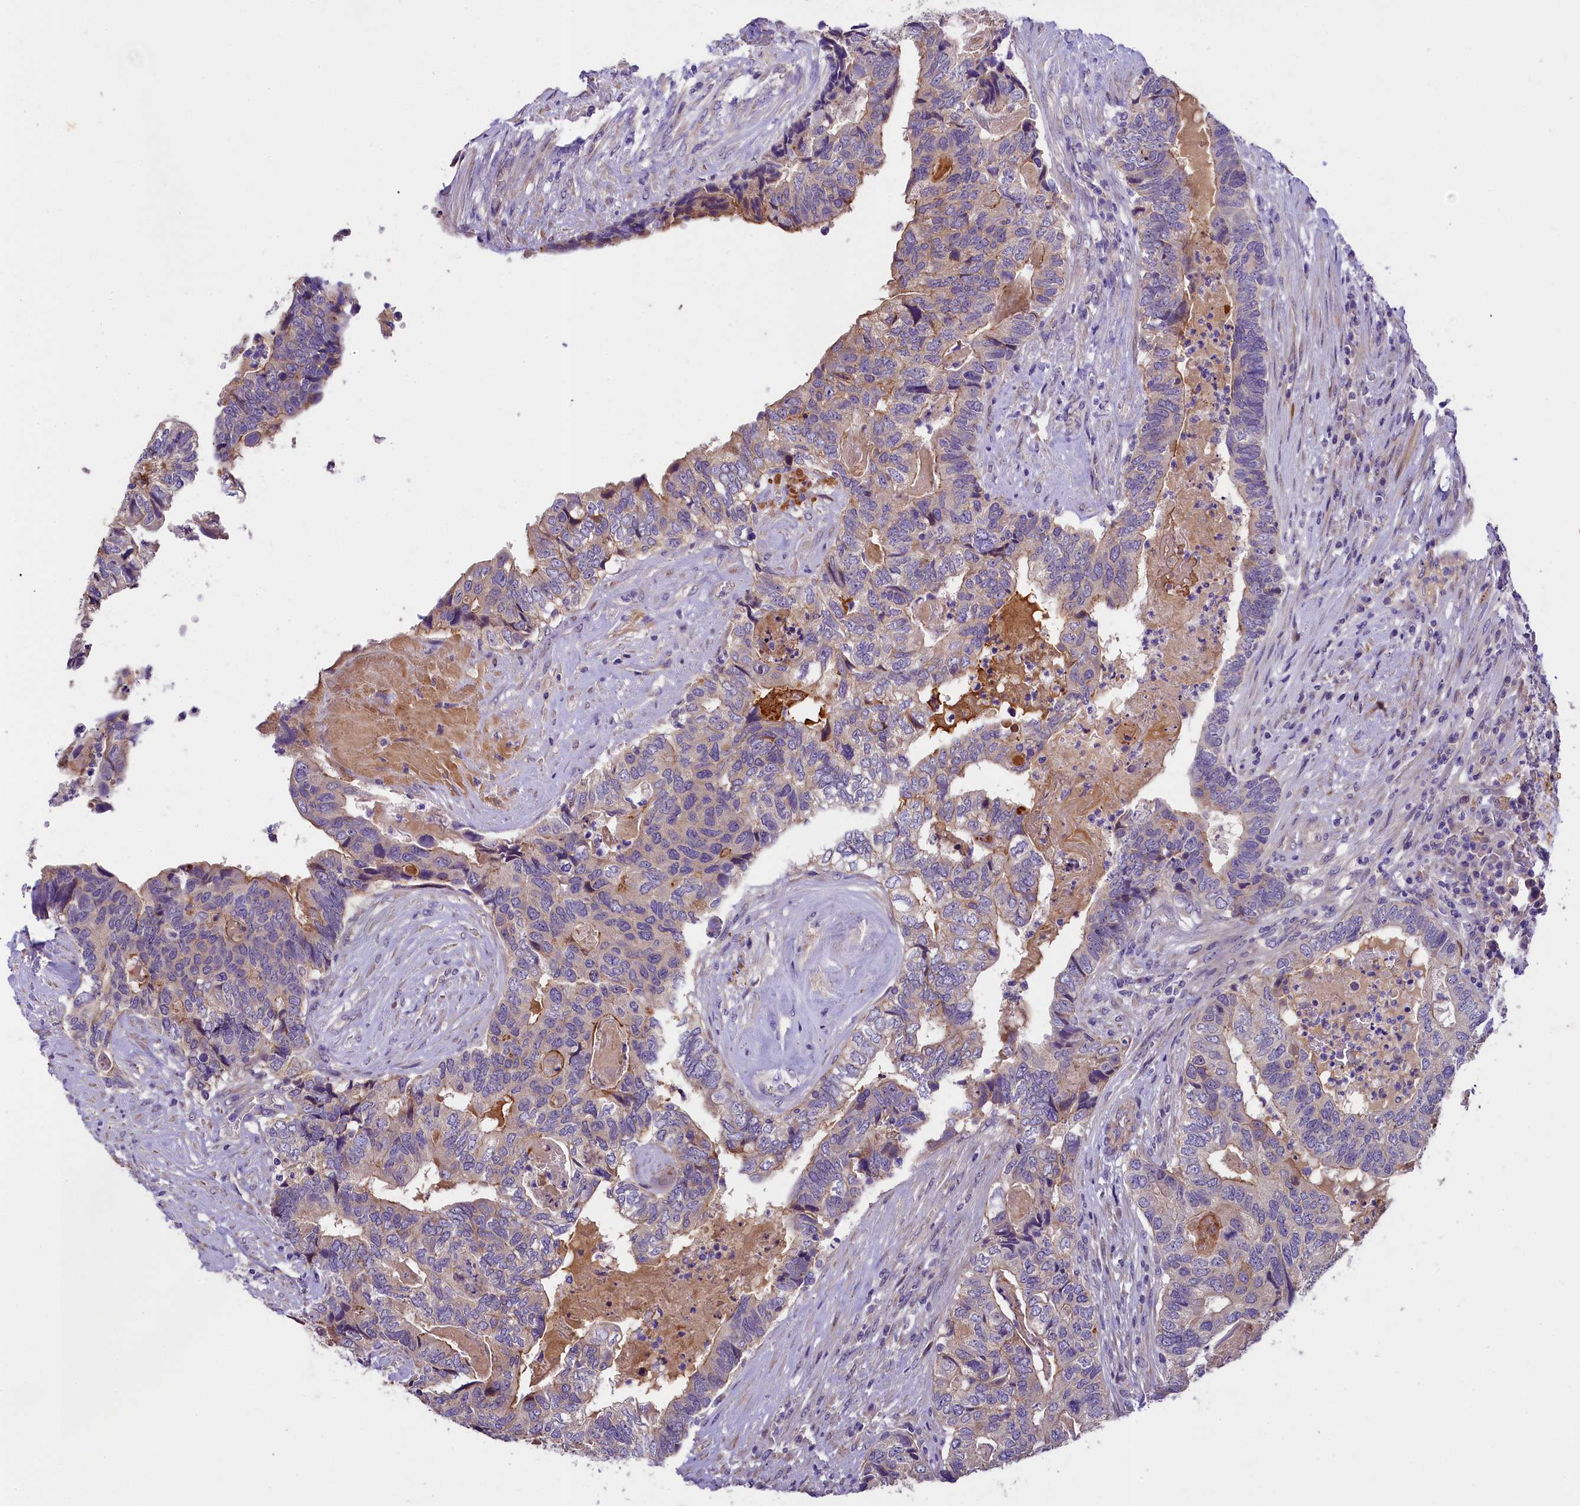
{"staining": {"intensity": "weak", "quantity": ">75%", "location": "cytoplasmic/membranous"}, "tissue": "colorectal cancer", "cell_type": "Tumor cells", "image_type": "cancer", "snomed": [{"axis": "morphology", "description": "Adenocarcinoma, NOS"}, {"axis": "topography", "description": "Colon"}], "caption": "Human adenocarcinoma (colorectal) stained with a brown dye demonstrates weak cytoplasmic/membranous positive staining in approximately >75% of tumor cells.", "gene": "UBXN6", "patient": {"sex": "female", "age": 67}}